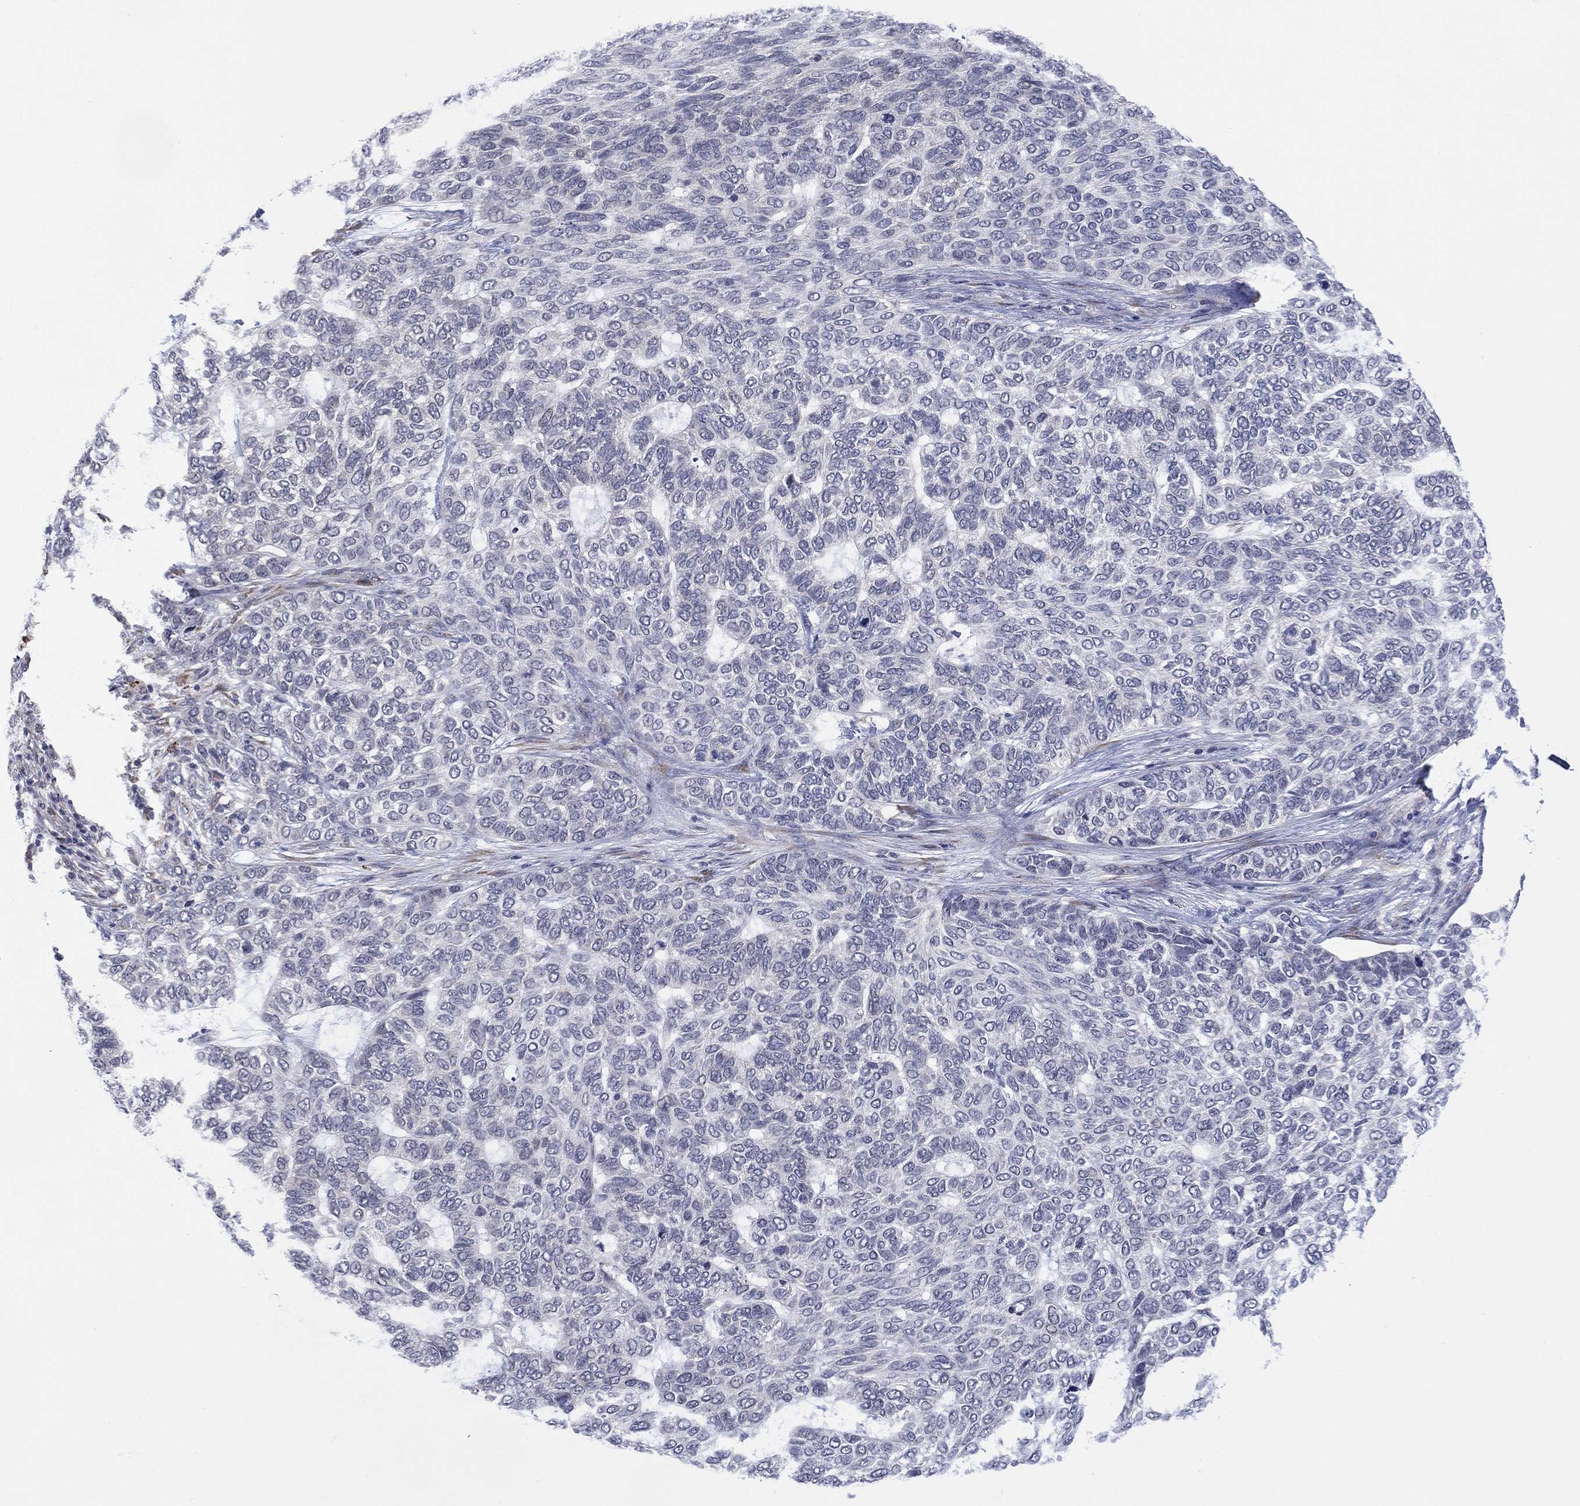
{"staining": {"intensity": "negative", "quantity": "none", "location": "none"}, "tissue": "skin cancer", "cell_type": "Tumor cells", "image_type": "cancer", "snomed": [{"axis": "morphology", "description": "Basal cell carcinoma"}, {"axis": "topography", "description": "Skin"}], "caption": "Image shows no significant protein expression in tumor cells of basal cell carcinoma (skin). (Stains: DAB (3,3'-diaminobenzidine) immunohistochemistry with hematoxylin counter stain, Microscopy: brightfield microscopy at high magnification).", "gene": "MTRFR", "patient": {"sex": "female", "age": 65}}